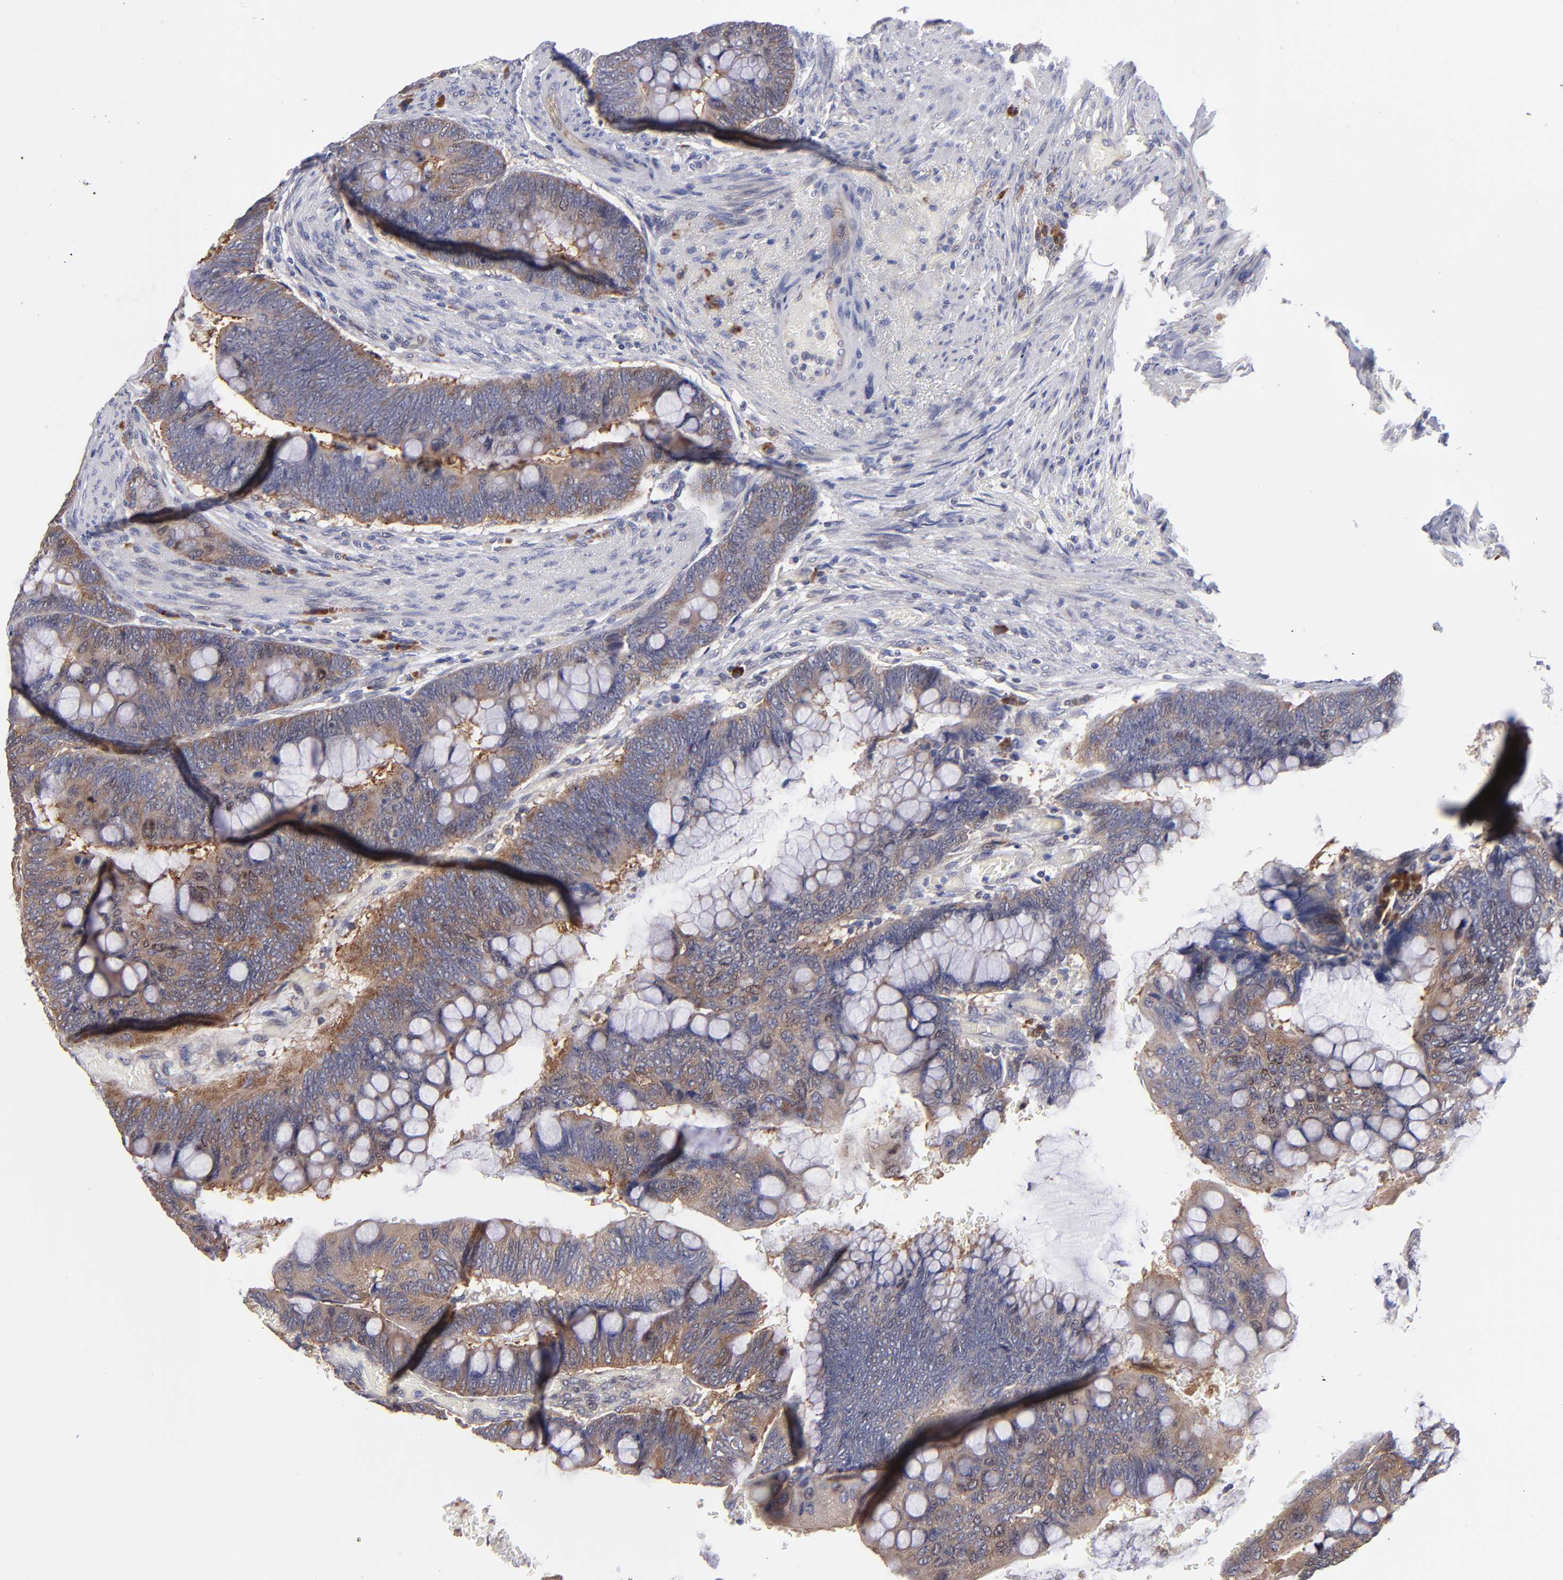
{"staining": {"intensity": "moderate", "quantity": ">75%", "location": "cytoplasmic/membranous"}, "tissue": "colorectal cancer", "cell_type": "Tumor cells", "image_type": "cancer", "snomed": [{"axis": "morphology", "description": "Normal tissue, NOS"}, {"axis": "morphology", "description": "Adenocarcinoma, NOS"}, {"axis": "topography", "description": "Rectum"}], "caption": "Human colorectal adenocarcinoma stained with a brown dye demonstrates moderate cytoplasmic/membranous positive expression in approximately >75% of tumor cells.", "gene": "EIF3L", "patient": {"sex": "male", "age": 92}}